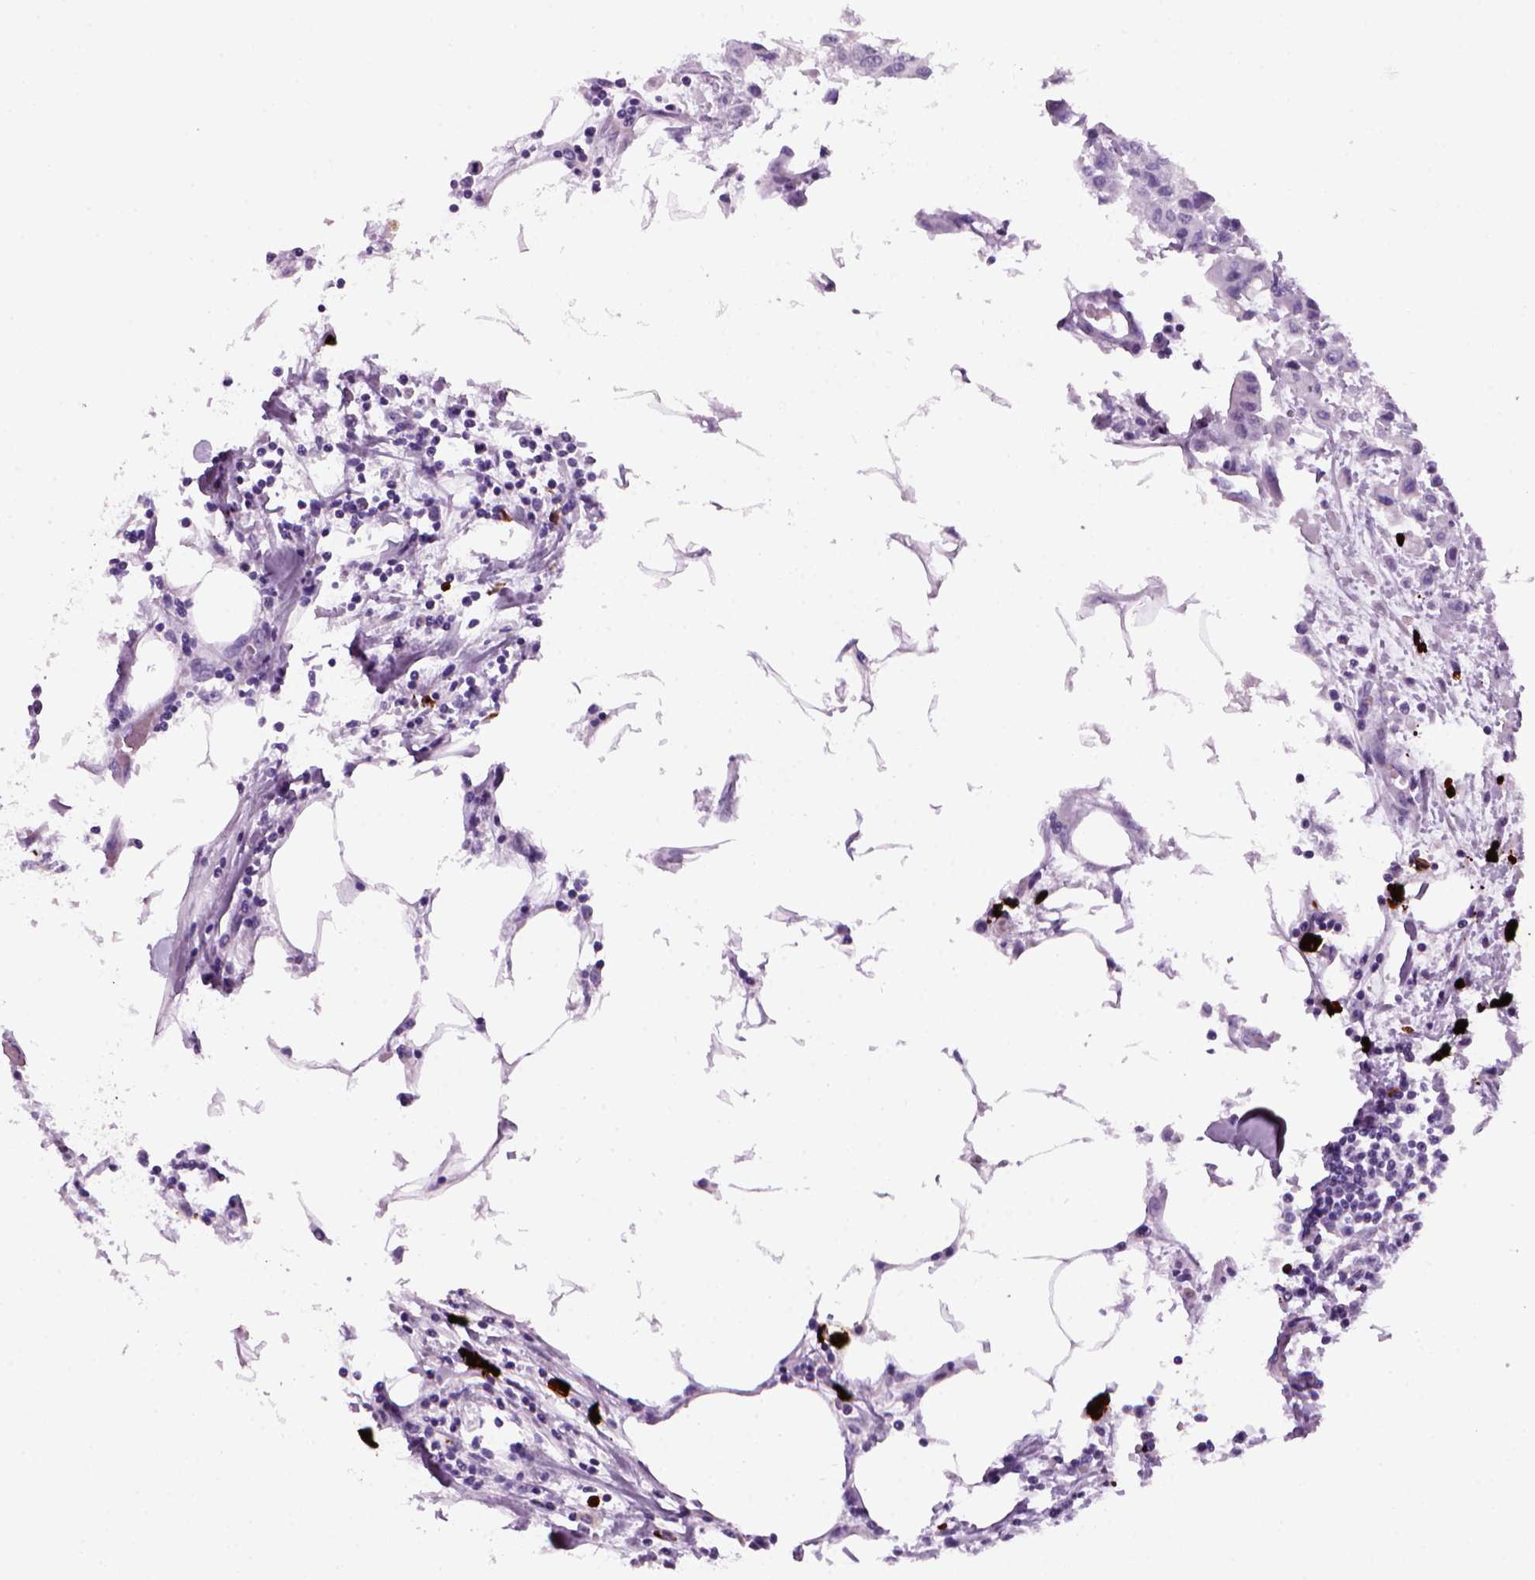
{"staining": {"intensity": "negative", "quantity": "none", "location": "none"}, "tissue": "carcinoid", "cell_type": "Tumor cells", "image_type": "cancer", "snomed": [{"axis": "morphology", "description": "Carcinoid, malignant, NOS"}, {"axis": "topography", "description": "Colon"}], "caption": "A photomicrograph of human carcinoid is negative for staining in tumor cells.", "gene": "MZB1", "patient": {"sex": "male", "age": 81}}